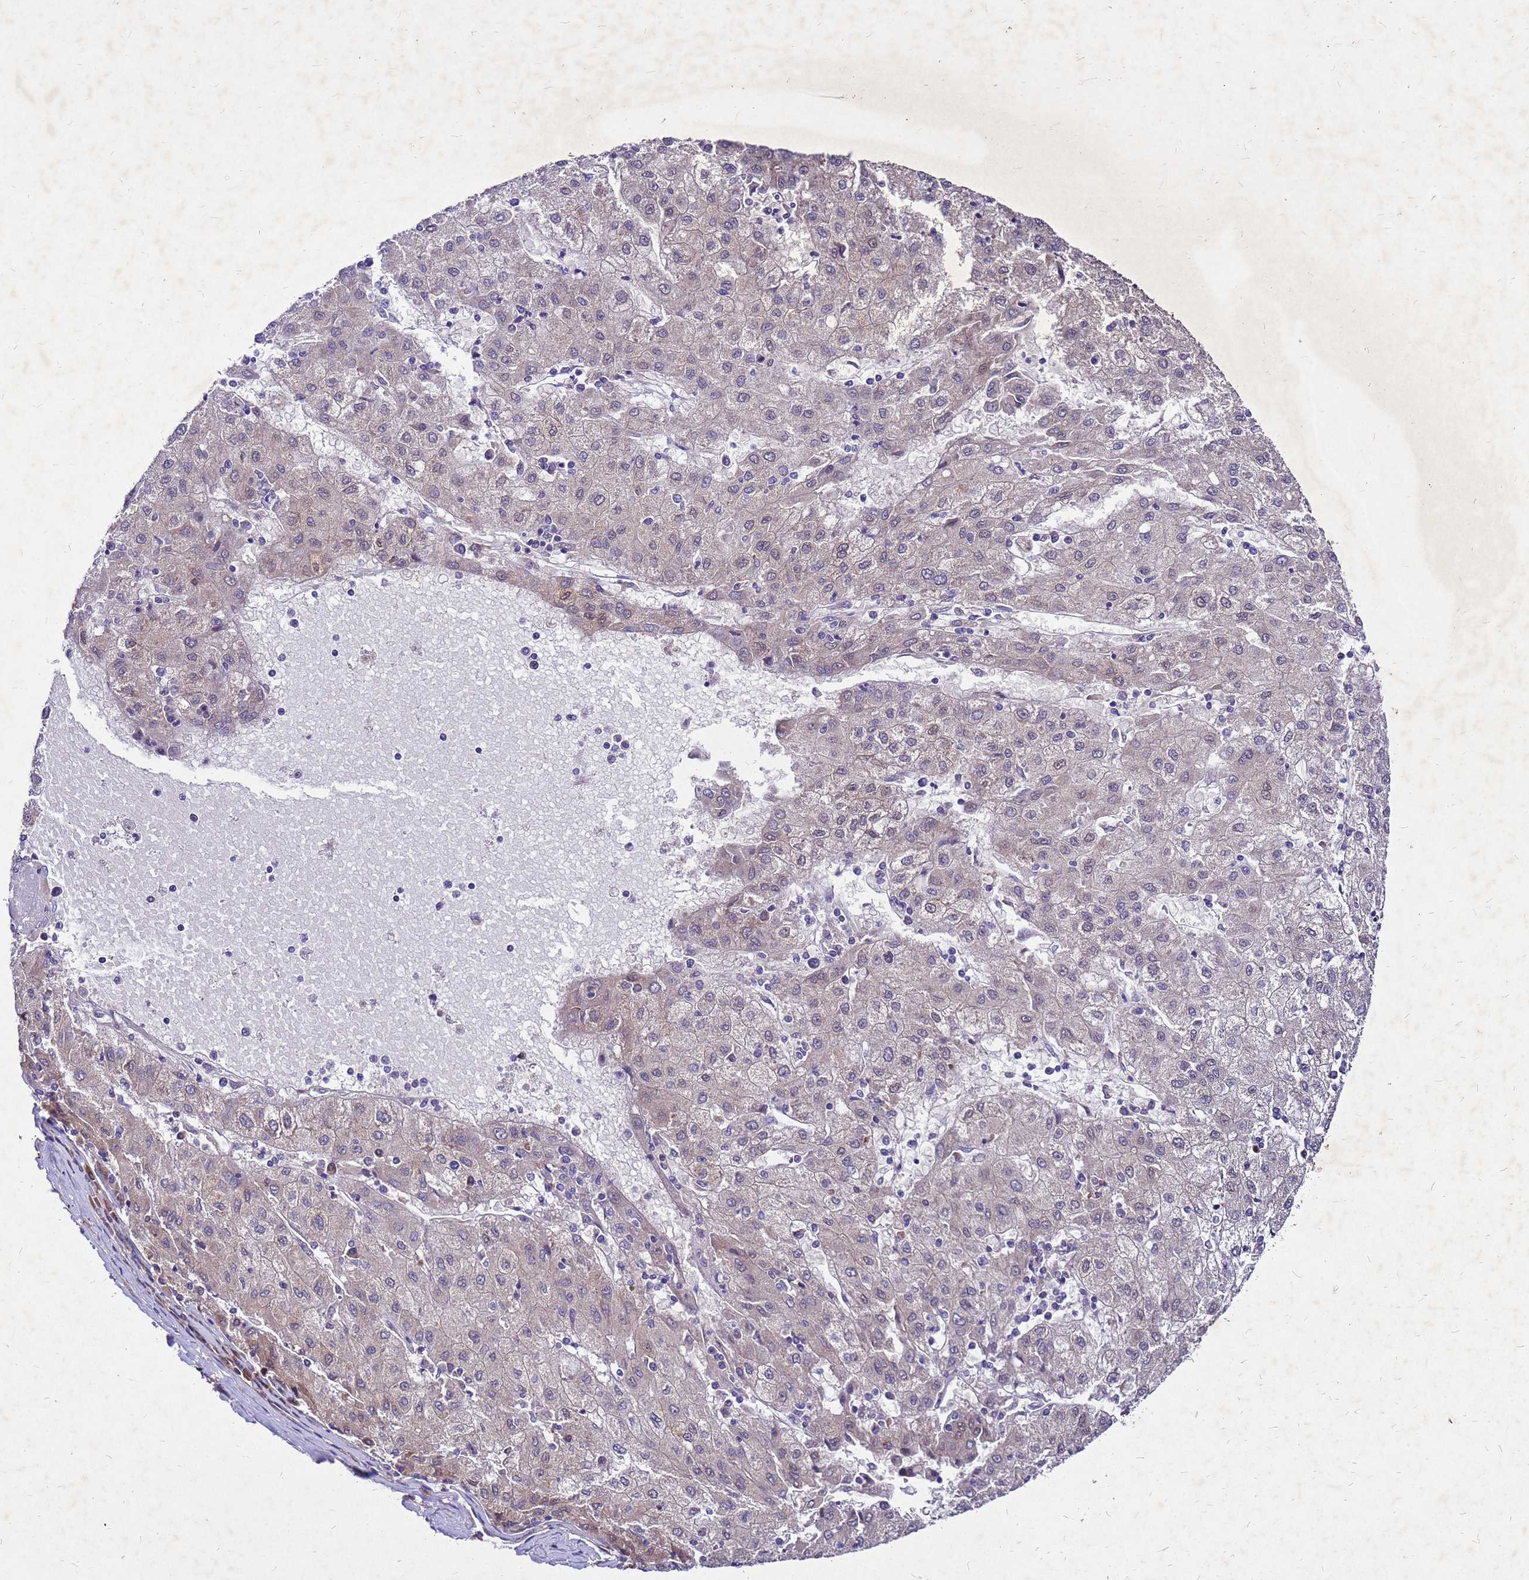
{"staining": {"intensity": "weak", "quantity": "<25%", "location": "cytoplasmic/membranous"}, "tissue": "liver cancer", "cell_type": "Tumor cells", "image_type": "cancer", "snomed": [{"axis": "morphology", "description": "Carcinoma, Hepatocellular, NOS"}, {"axis": "topography", "description": "Liver"}], "caption": "Immunohistochemistry micrograph of neoplastic tissue: hepatocellular carcinoma (liver) stained with DAB (3,3'-diaminobenzidine) demonstrates no significant protein positivity in tumor cells.", "gene": "DUSP23", "patient": {"sex": "male", "age": 72}}